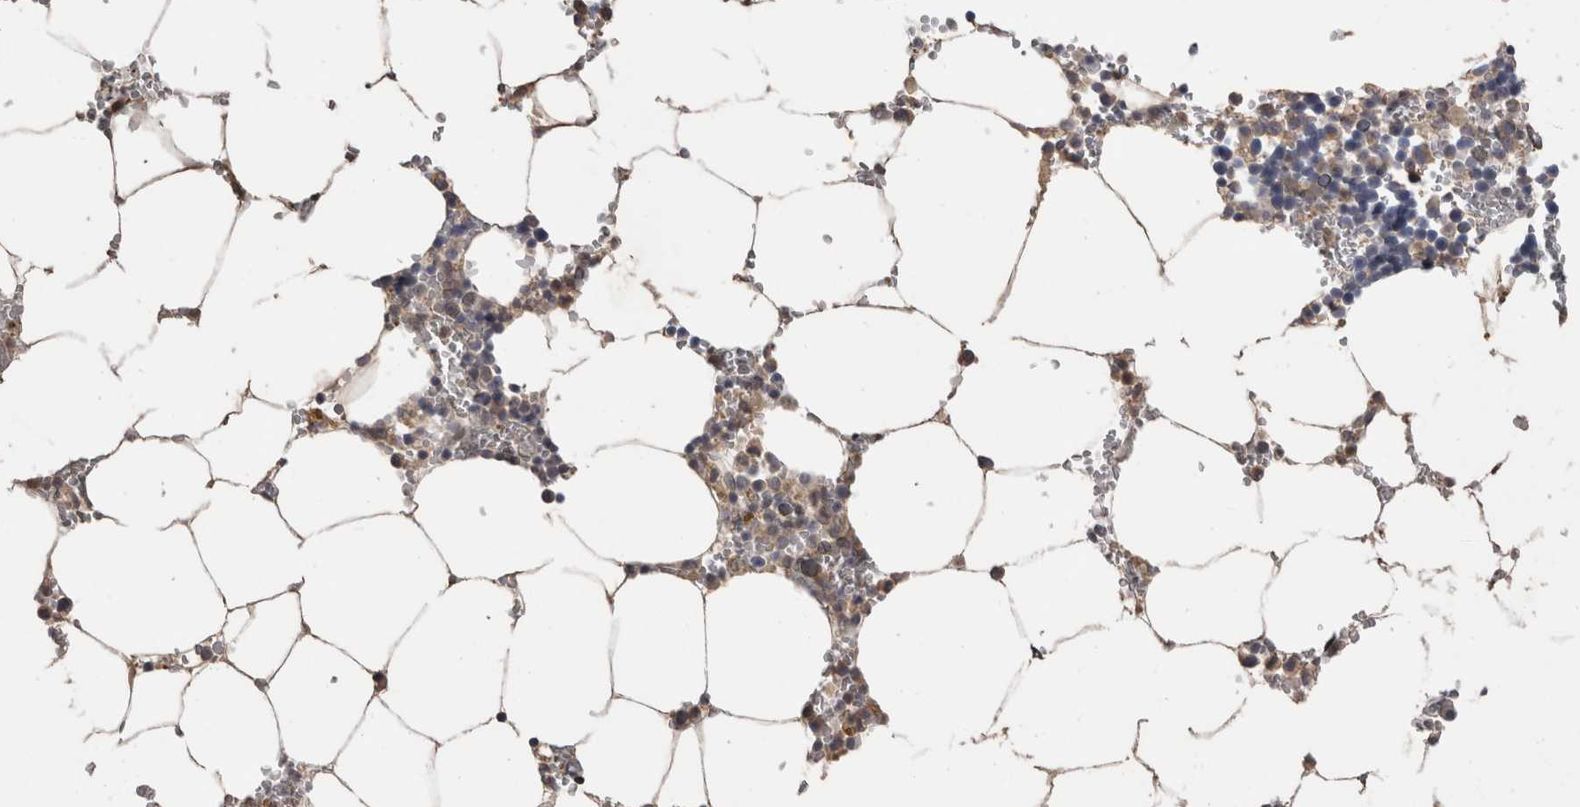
{"staining": {"intensity": "weak", "quantity": "25%-75%", "location": "cytoplasmic/membranous"}, "tissue": "bone marrow", "cell_type": "Hematopoietic cells", "image_type": "normal", "snomed": [{"axis": "morphology", "description": "Normal tissue, NOS"}, {"axis": "topography", "description": "Bone marrow"}], "caption": "Immunohistochemistry (IHC) histopathology image of normal bone marrow: bone marrow stained using immunohistochemistry (IHC) displays low levels of weak protein expression localized specifically in the cytoplasmic/membranous of hematopoietic cells, appearing as a cytoplasmic/membranous brown color.", "gene": "FHOD3", "patient": {"sex": "male", "age": 70}}